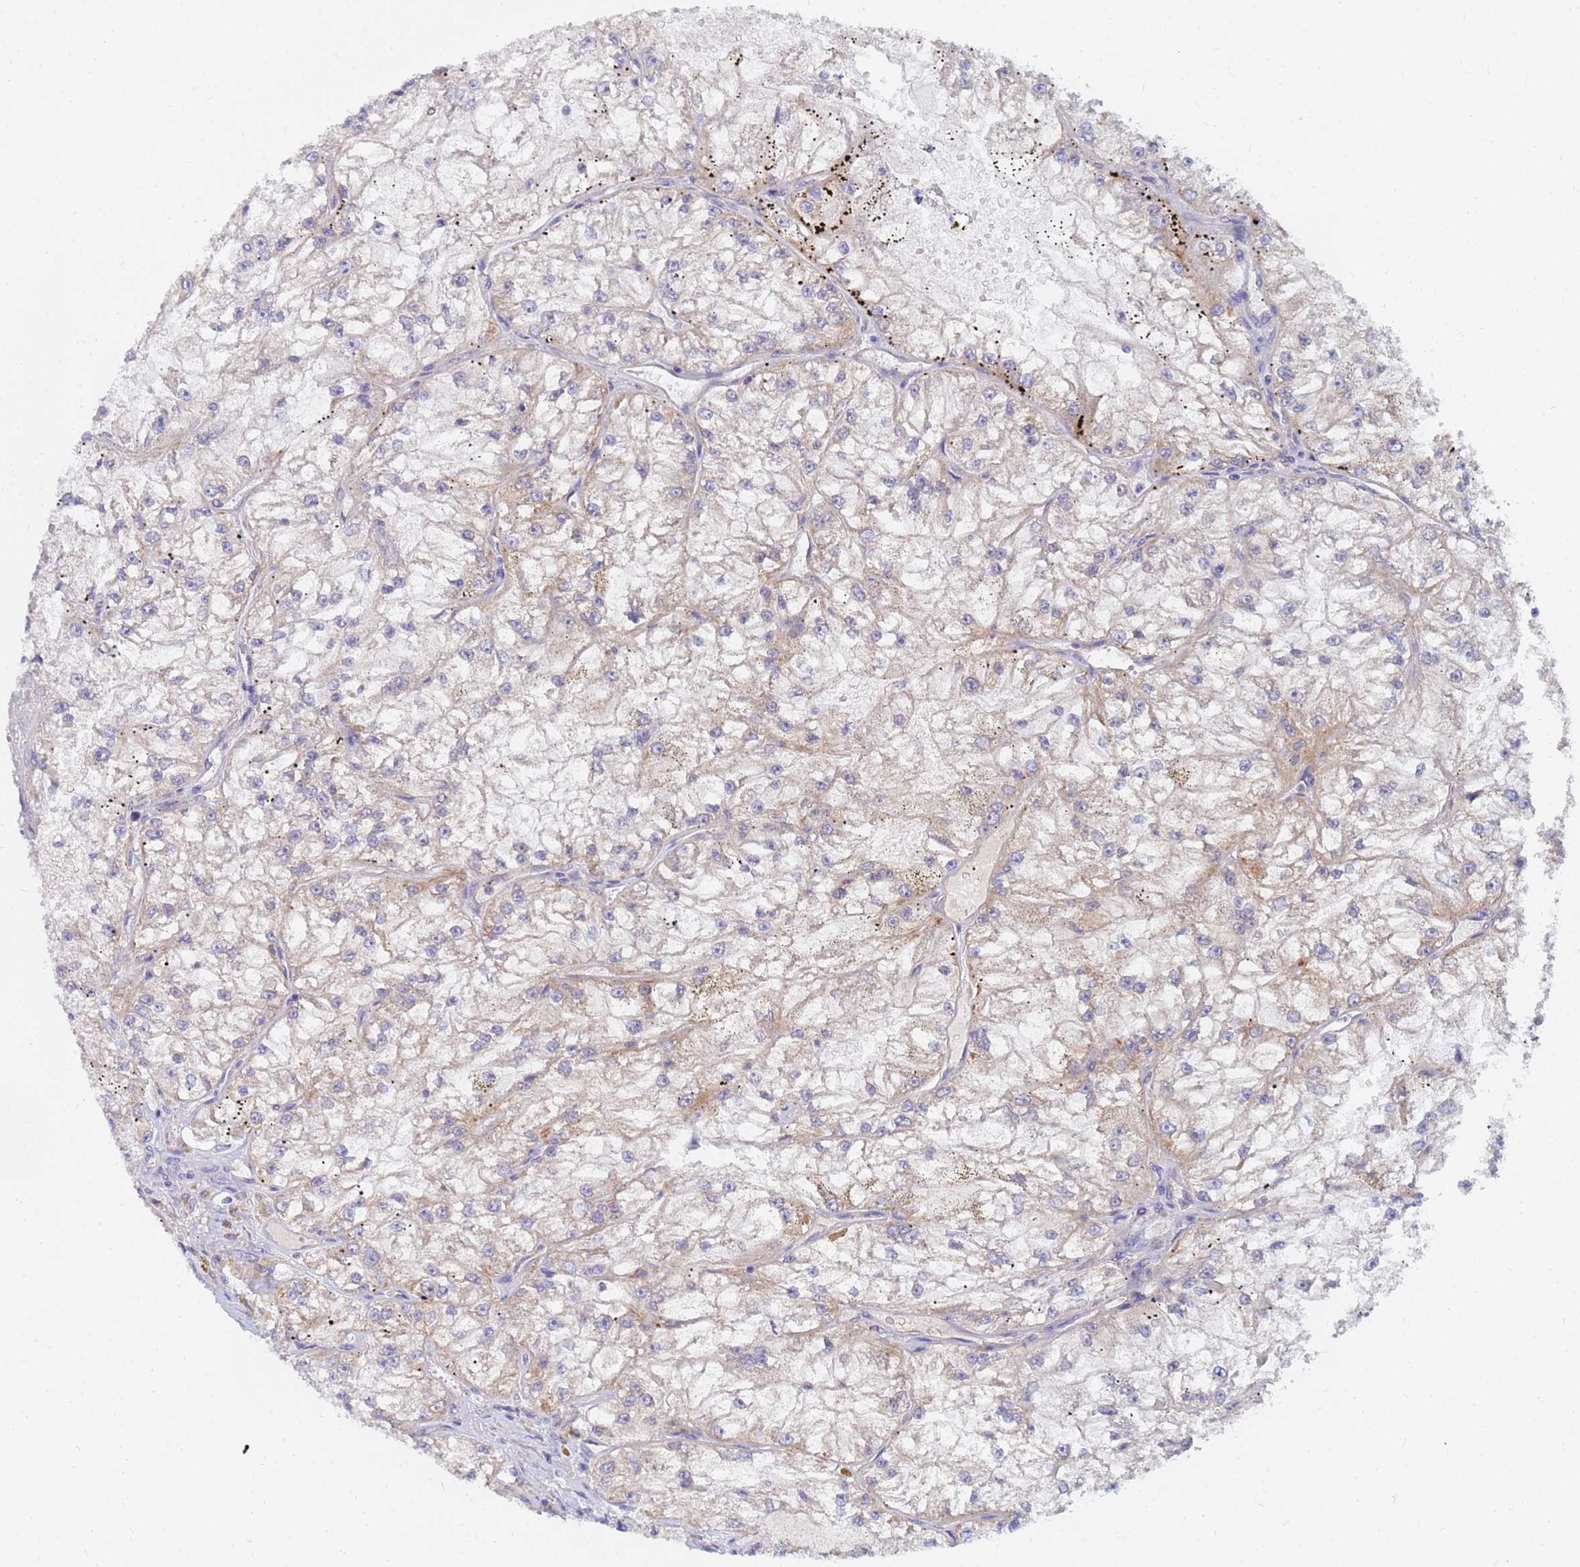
{"staining": {"intensity": "weak", "quantity": "25%-75%", "location": "cytoplasmic/membranous"}, "tissue": "renal cancer", "cell_type": "Tumor cells", "image_type": "cancer", "snomed": [{"axis": "morphology", "description": "Adenocarcinoma, NOS"}, {"axis": "topography", "description": "Kidney"}], "caption": "An immunohistochemistry (IHC) photomicrograph of tumor tissue is shown. Protein staining in brown highlights weak cytoplasmic/membranous positivity in renal cancer within tumor cells. (DAB IHC, brown staining for protein, blue staining for nuclei).", "gene": "SDR39U1", "patient": {"sex": "female", "age": 72}}